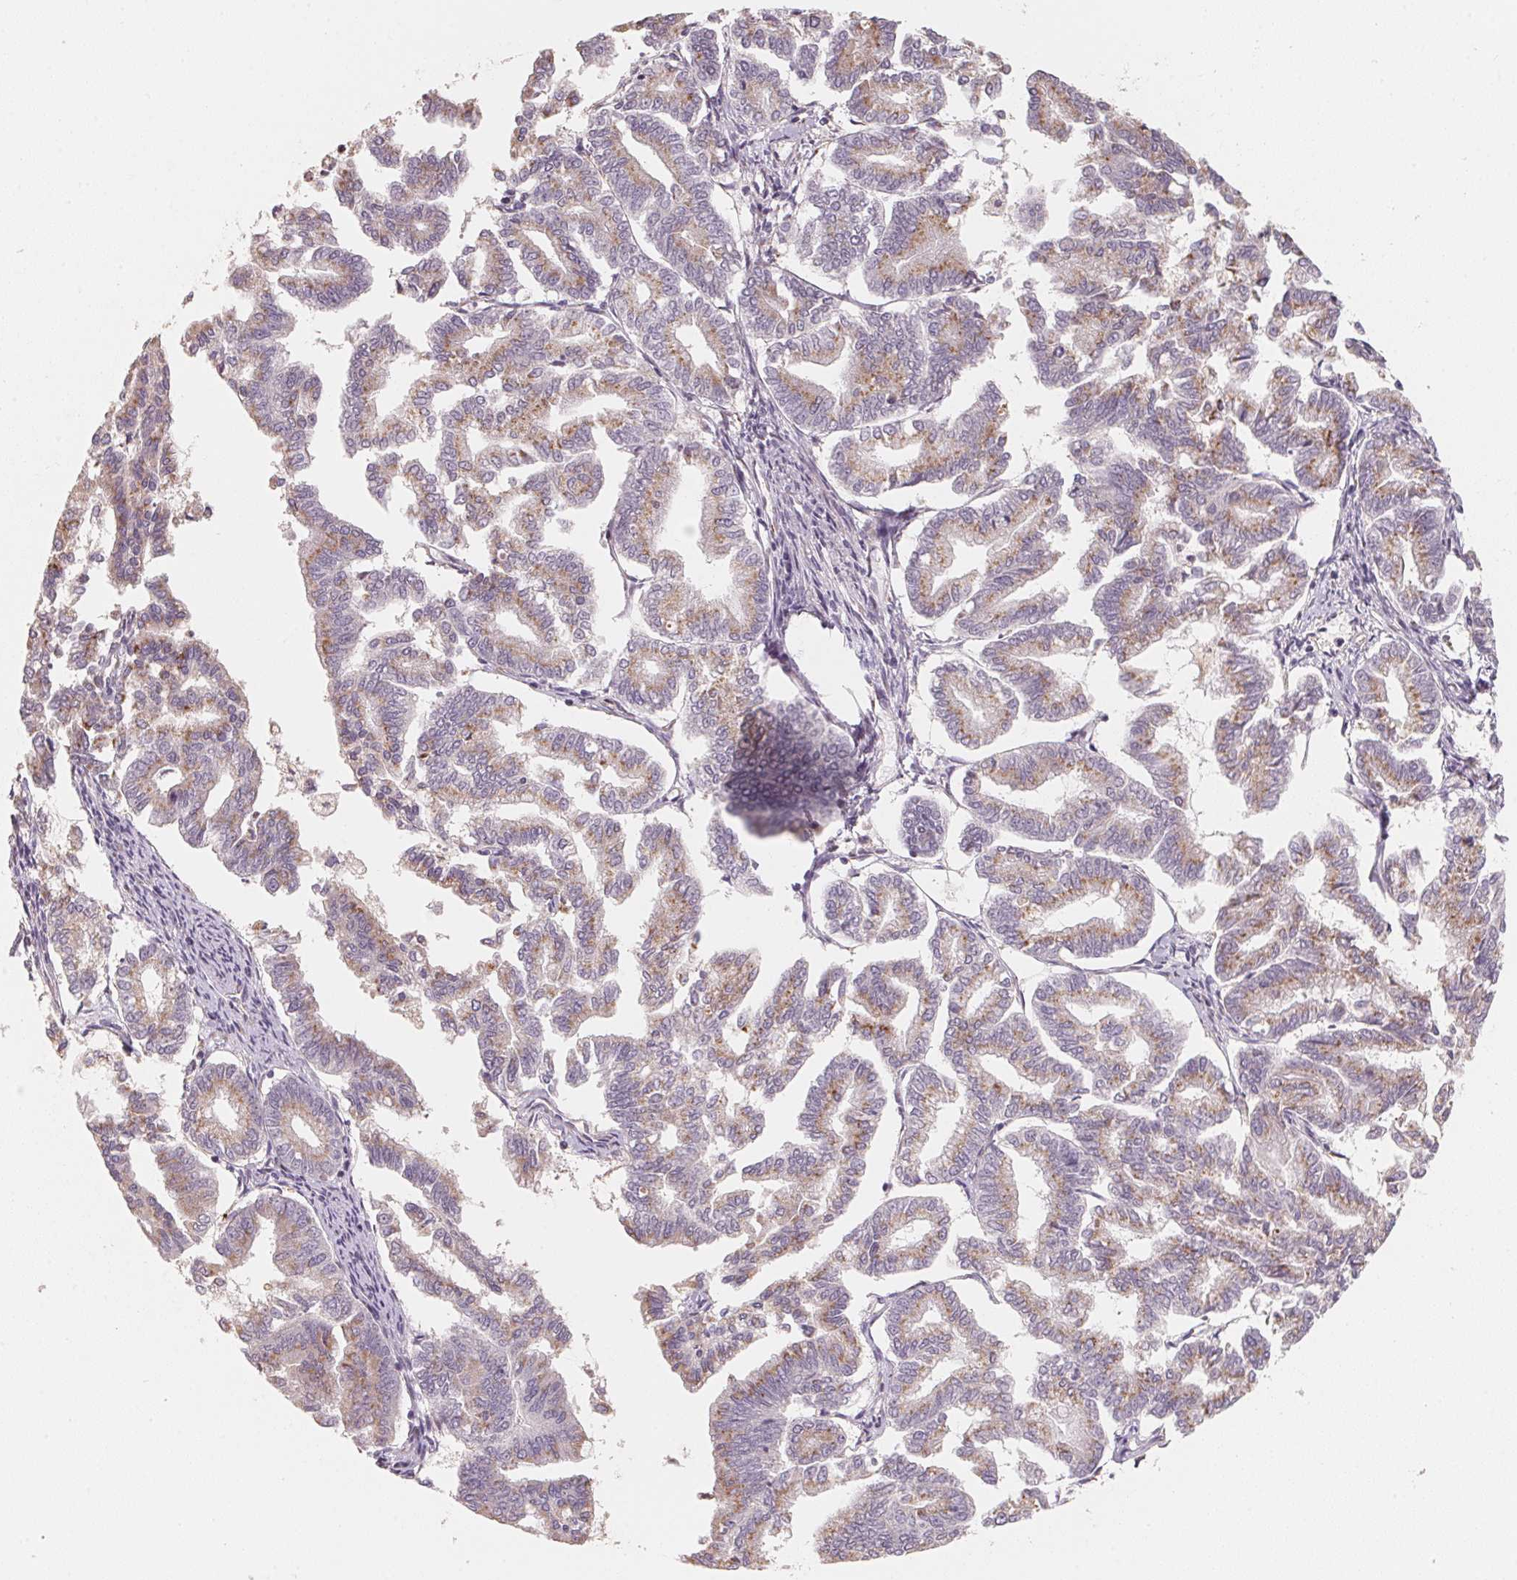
{"staining": {"intensity": "weak", "quantity": ">75%", "location": "cytoplasmic/membranous"}, "tissue": "endometrial cancer", "cell_type": "Tumor cells", "image_type": "cancer", "snomed": [{"axis": "morphology", "description": "Adenocarcinoma, NOS"}, {"axis": "topography", "description": "Endometrium"}], "caption": "Tumor cells demonstrate weak cytoplasmic/membranous positivity in about >75% of cells in adenocarcinoma (endometrial).", "gene": "TSPAN12", "patient": {"sex": "female", "age": 79}}